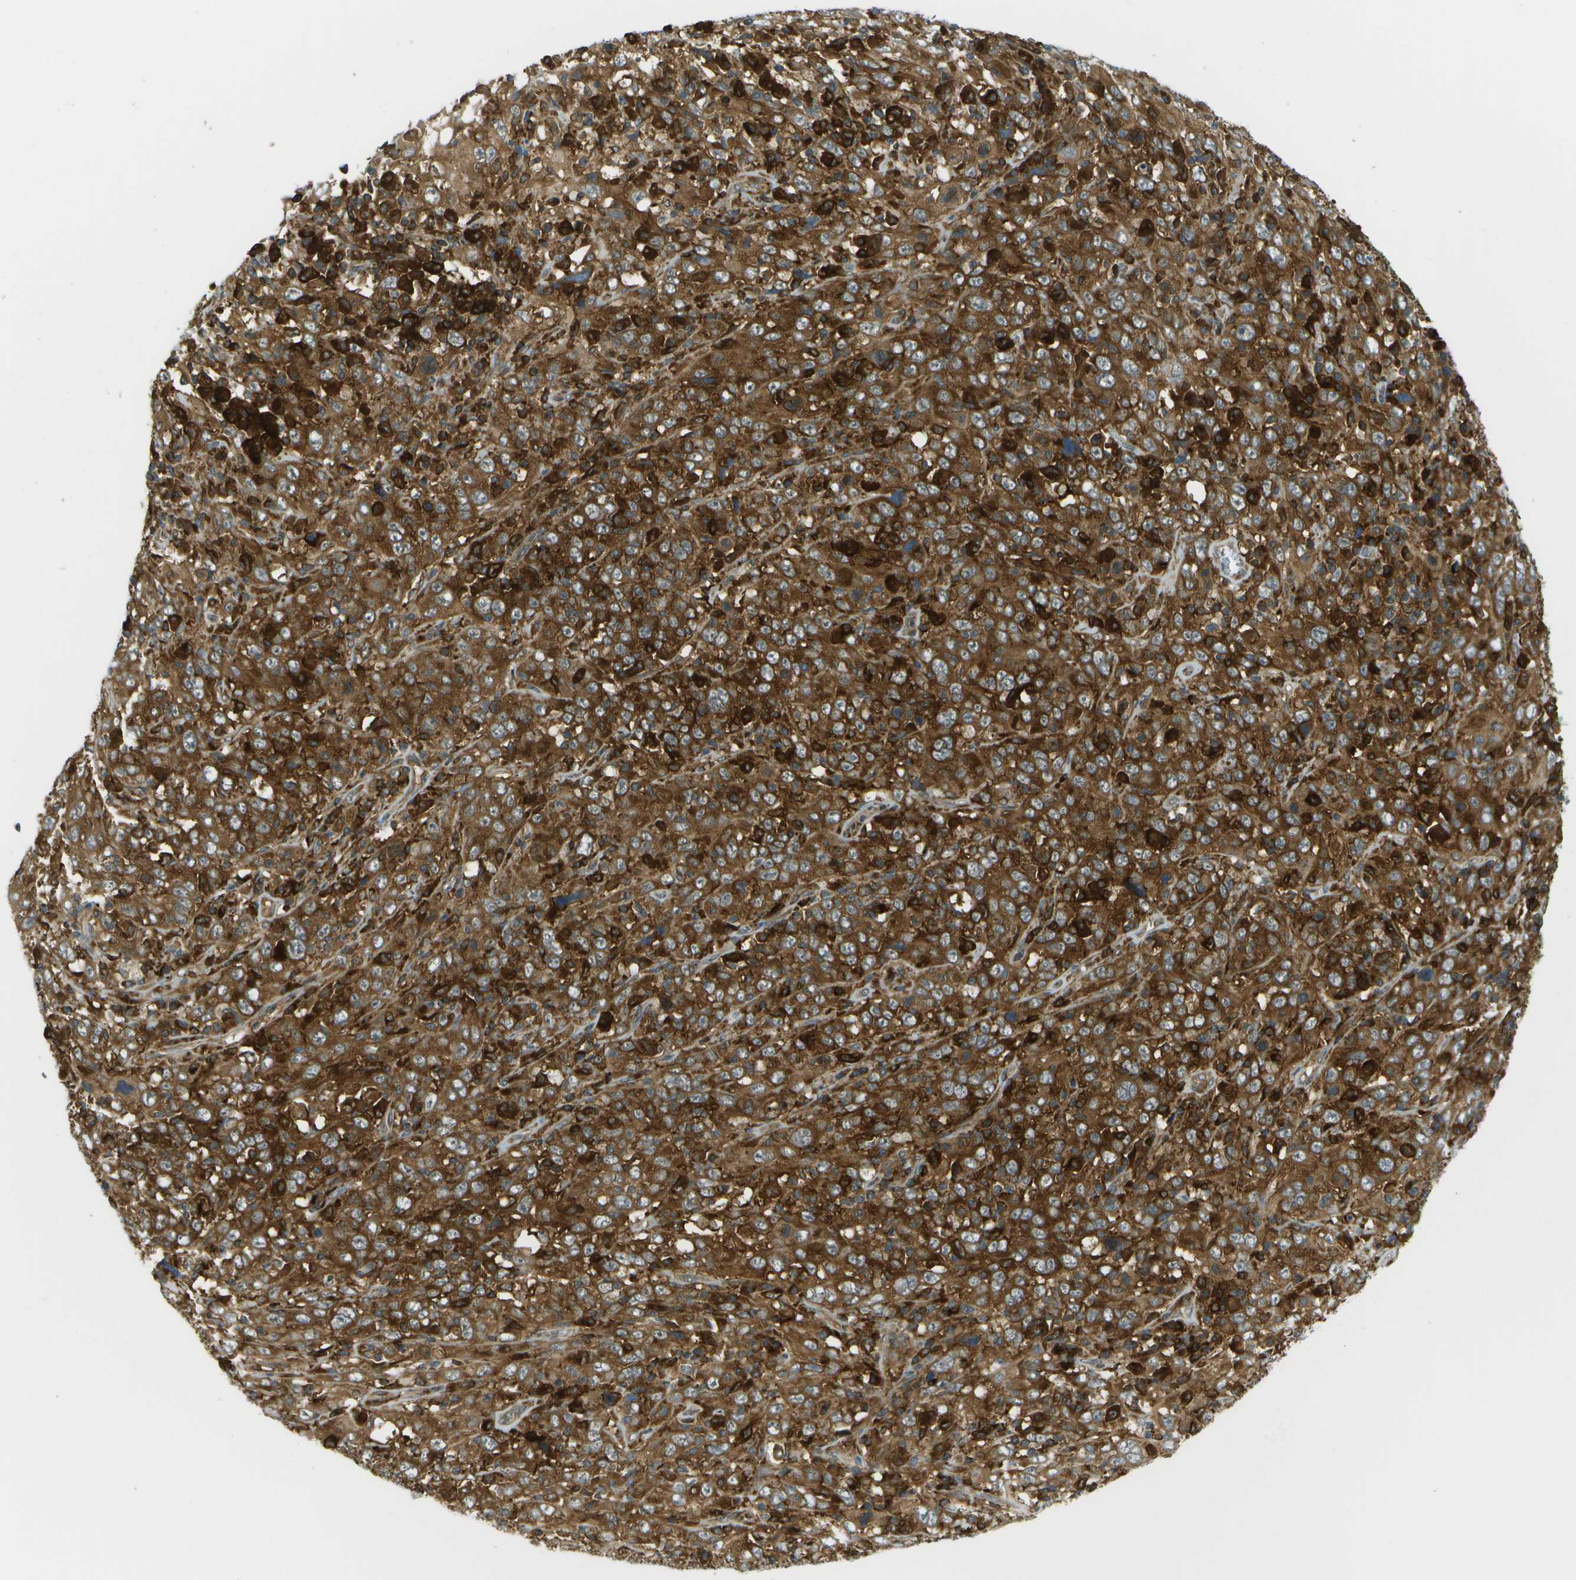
{"staining": {"intensity": "moderate", "quantity": ">75%", "location": "cytoplasmic/membranous"}, "tissue": "cervical cancer", "cell_type": "Tumor cells", "image_type": "cancer", "snomed": [{"axis": "morphology", "description": "Squamous cell carcinoma, NOS"}, {"axis": "topography", "description": "Cervix"}], "caption": "High-magnification brightfield microscopy of cervical squamous cell carcinoma stained with DAB (brown) and counterstained with hematoxylin (blue). tumor cells exhibit moderate cytoplasmic/membranous staining is seen in about>75% of cells. (DAB (3,3'-diaminobenzidine) IHC, brown staining for protein, blue staining for nuclei).", "gene": "TMTC1", "patient": {"sex": "female", "age": 46}}